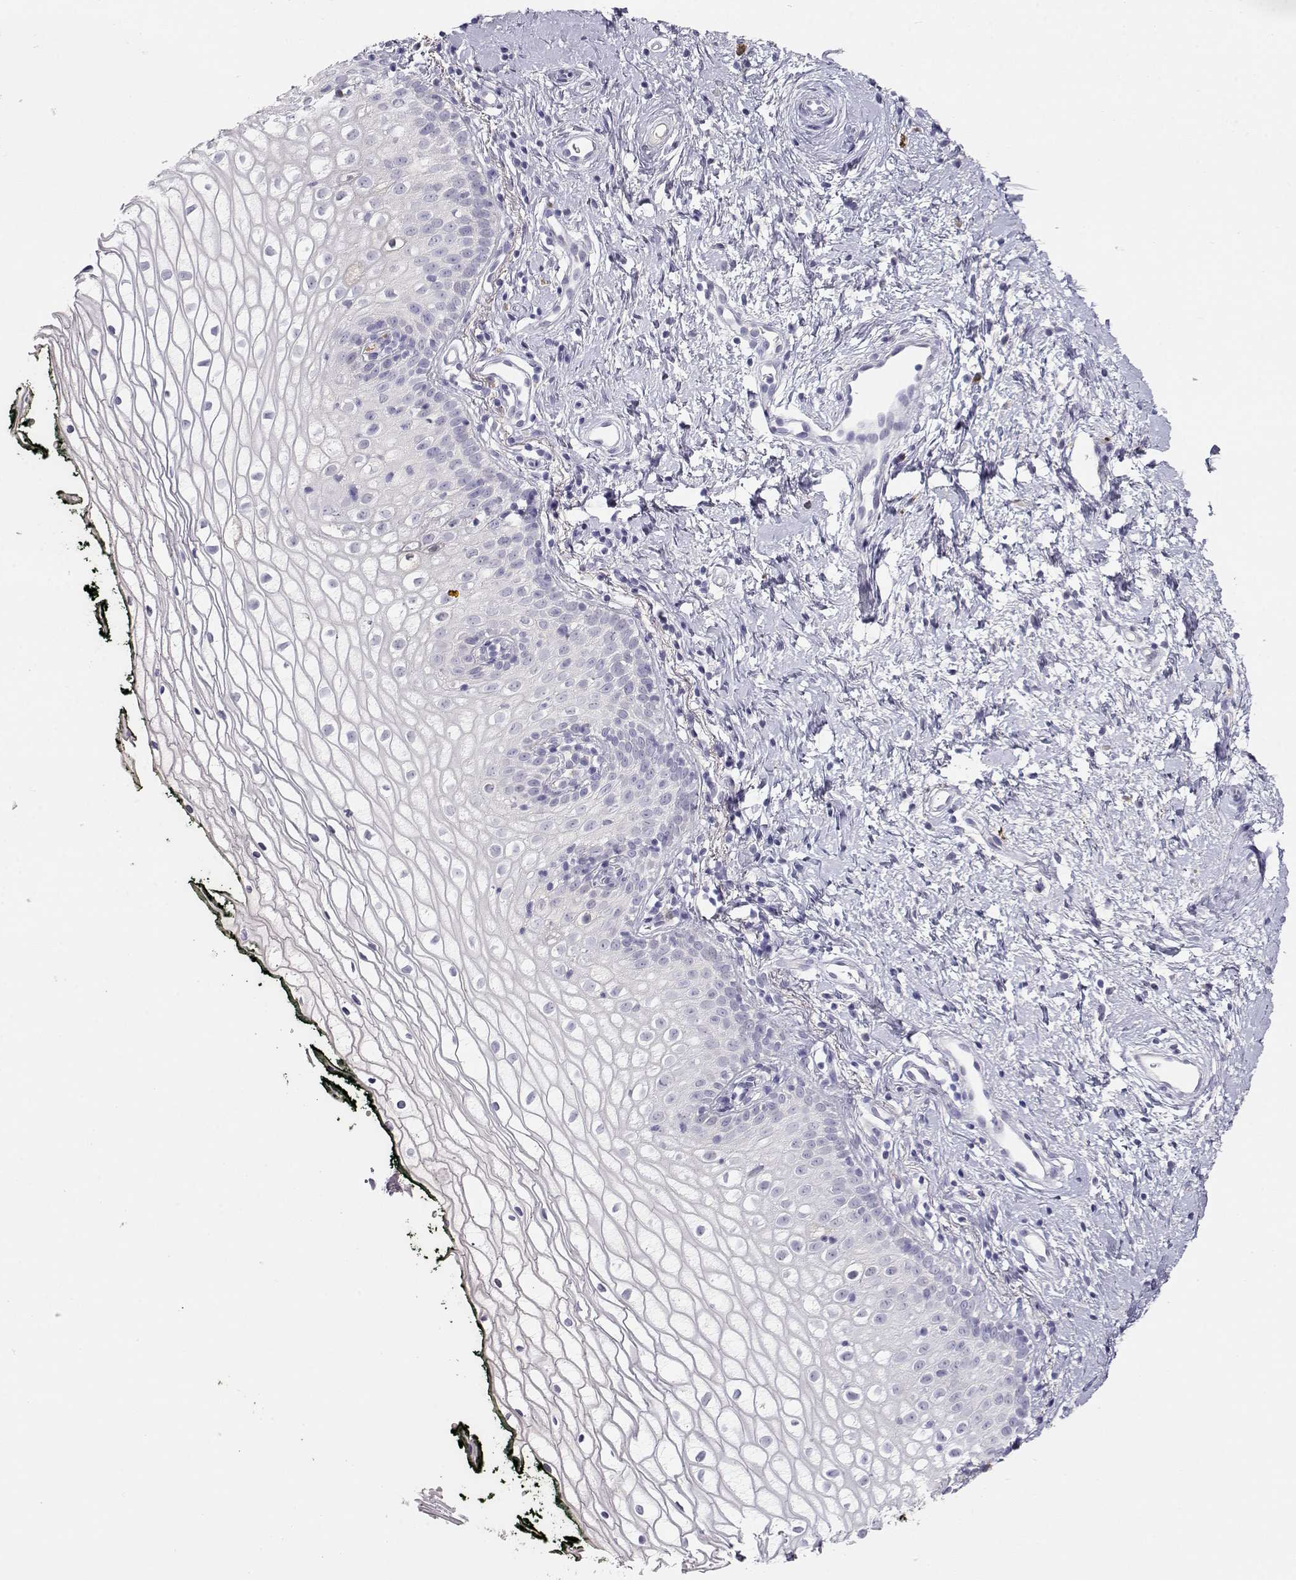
{"staining": {"intensity": "negative", "quantity": "none", "location": "none"}, "tissue": "vagina", "cell_type": "Squamous epithelial cells", "image_type": "normal", "snomed": [{"axis": "morphology", "description": "Normal tissue, NOS"}, {"axis": "topography", "description": "Vagina"}], "caption": "An IHC image of unremarkable vagina is shown. There is no staining in squamous epithelial cells of vagina. Nuclei are stained in blue.", "gene": "CDHR1", "patient": {"sex": "female", "age": 47}}